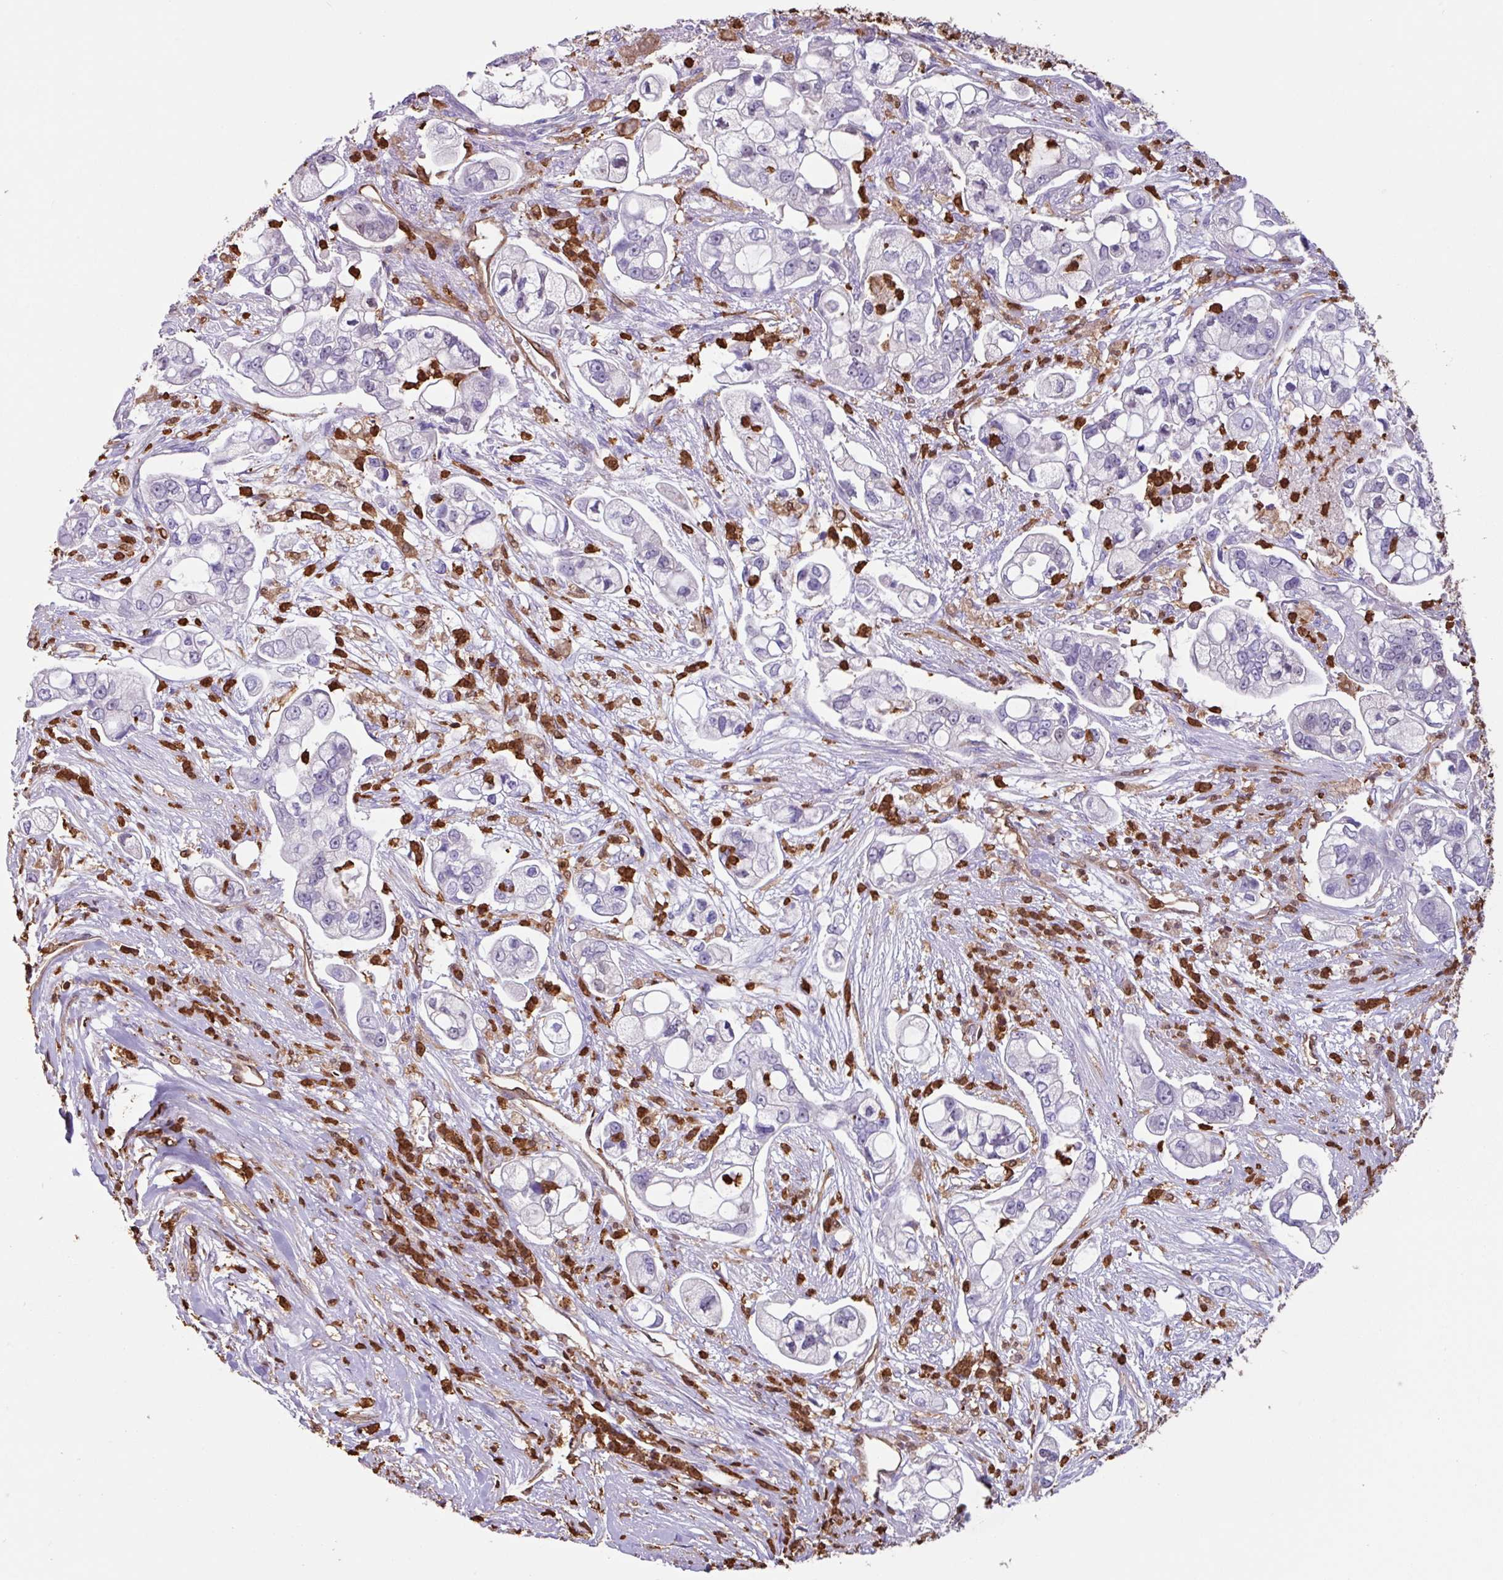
{"staining": {"intensity": "negative", "quantity": "none", "location": "none"}, "tissue": "pancreatic cancer", "cell_type": "Tumor cells", "image_type": "cancer", "snomed": [{"axis": "morphology", "description": "Adenocarcinoma, NOS"}, {"axis": "topography", "description": "Pancreas"}], "caption": "Tumor cells show no significant protein expression in pancreatic adenocarcinoma.", "gene": "ARHGDIB", "patient": {"sex": "female", "age": 69}}